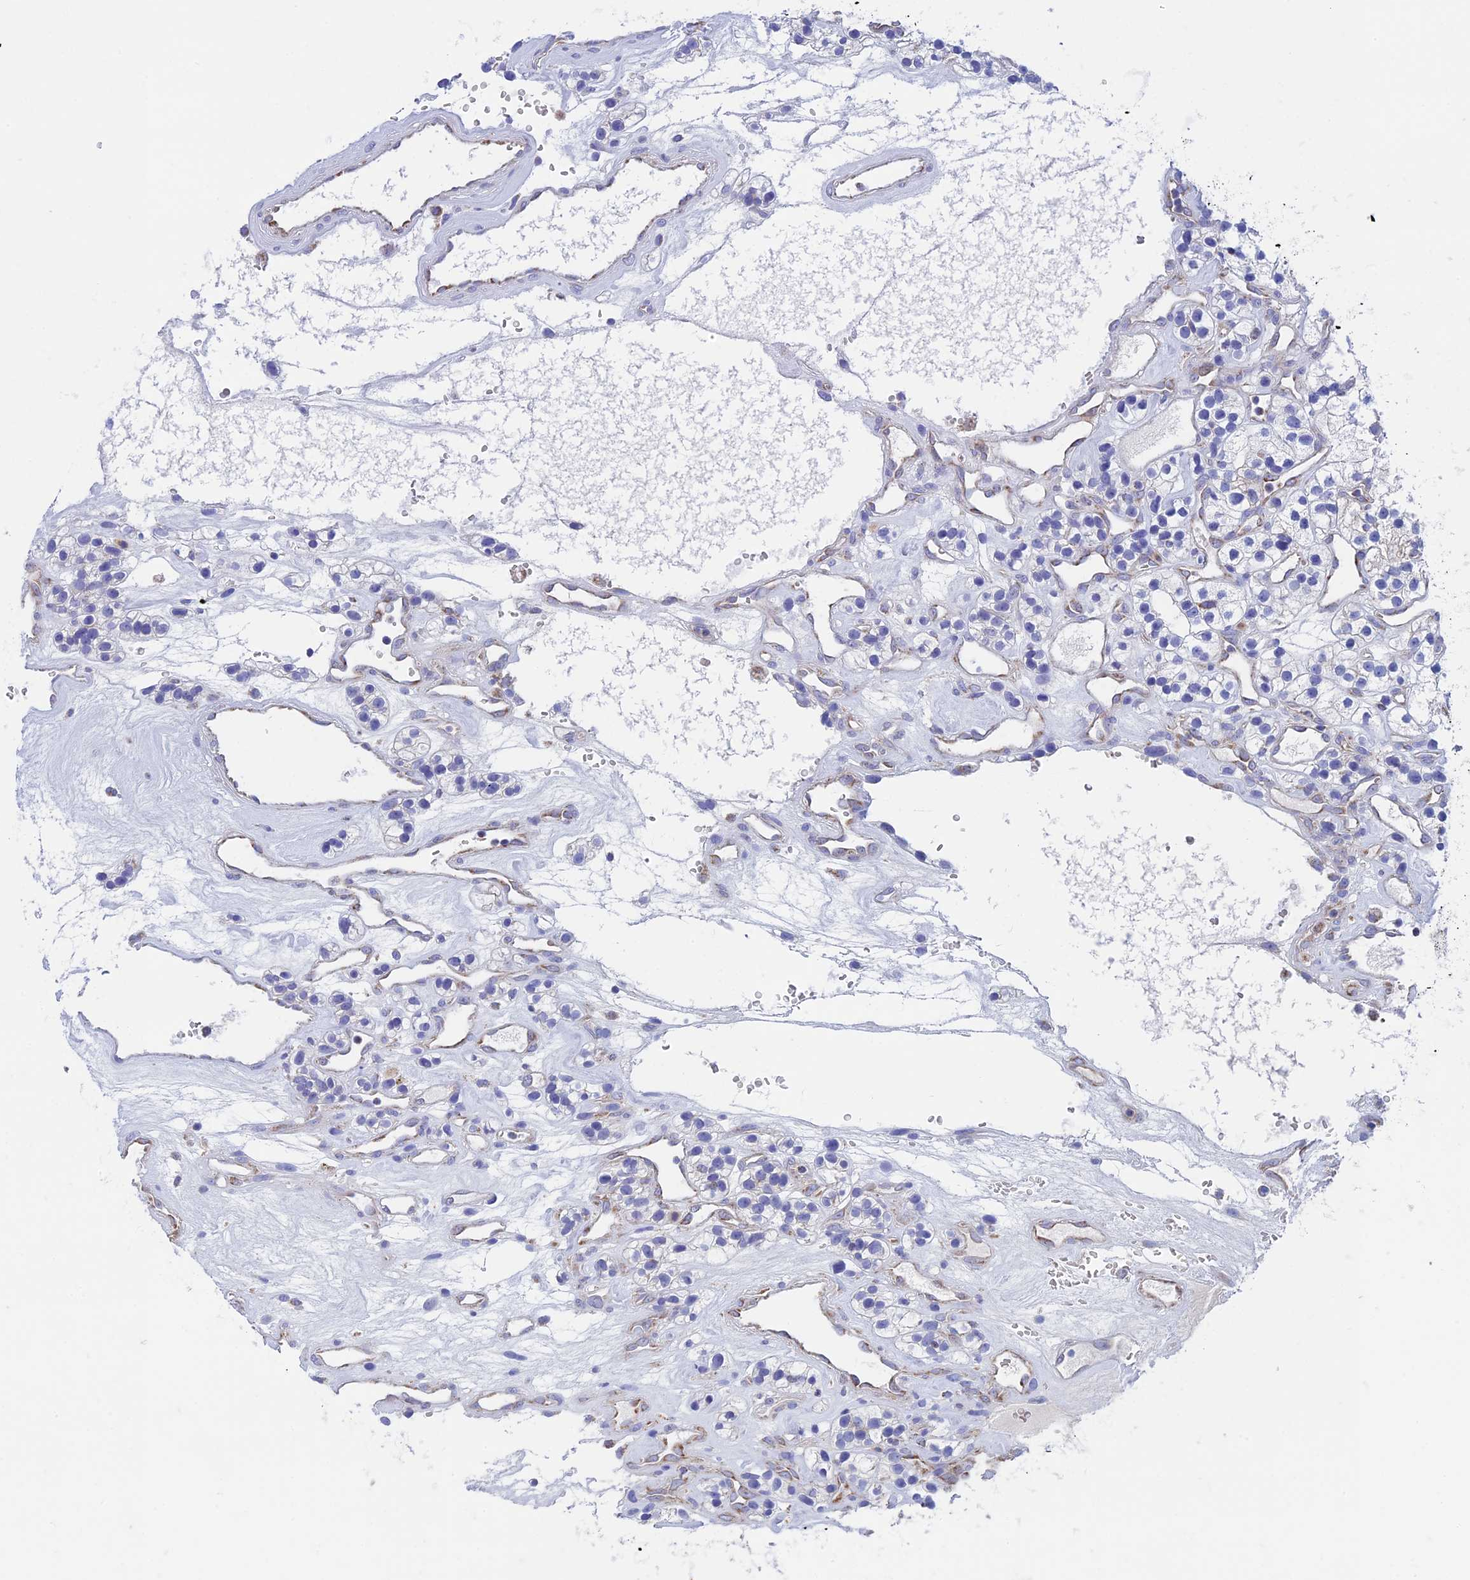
{"staining": {"intensity": "moderate", "quantity": "<25%", "location": "cytoplasmic/membranous"}, "tissue": "renal cancer", "cell_type": "Tumor cells", "image_type": "cancer", "snomed": [{"axis": "morphology", "description": "Adenocarcinoma, NOS"}, {"axis": "topography", "description": "Kidney"}], "caption": "The image reveals immunohistochemical staining of renal cancer. There is moderate cytoplasmic/membranous expression is present in approximately <25% of tumor cells.", "gene": "ZNF181", "patient": {"sex": "female", "age": 57}}